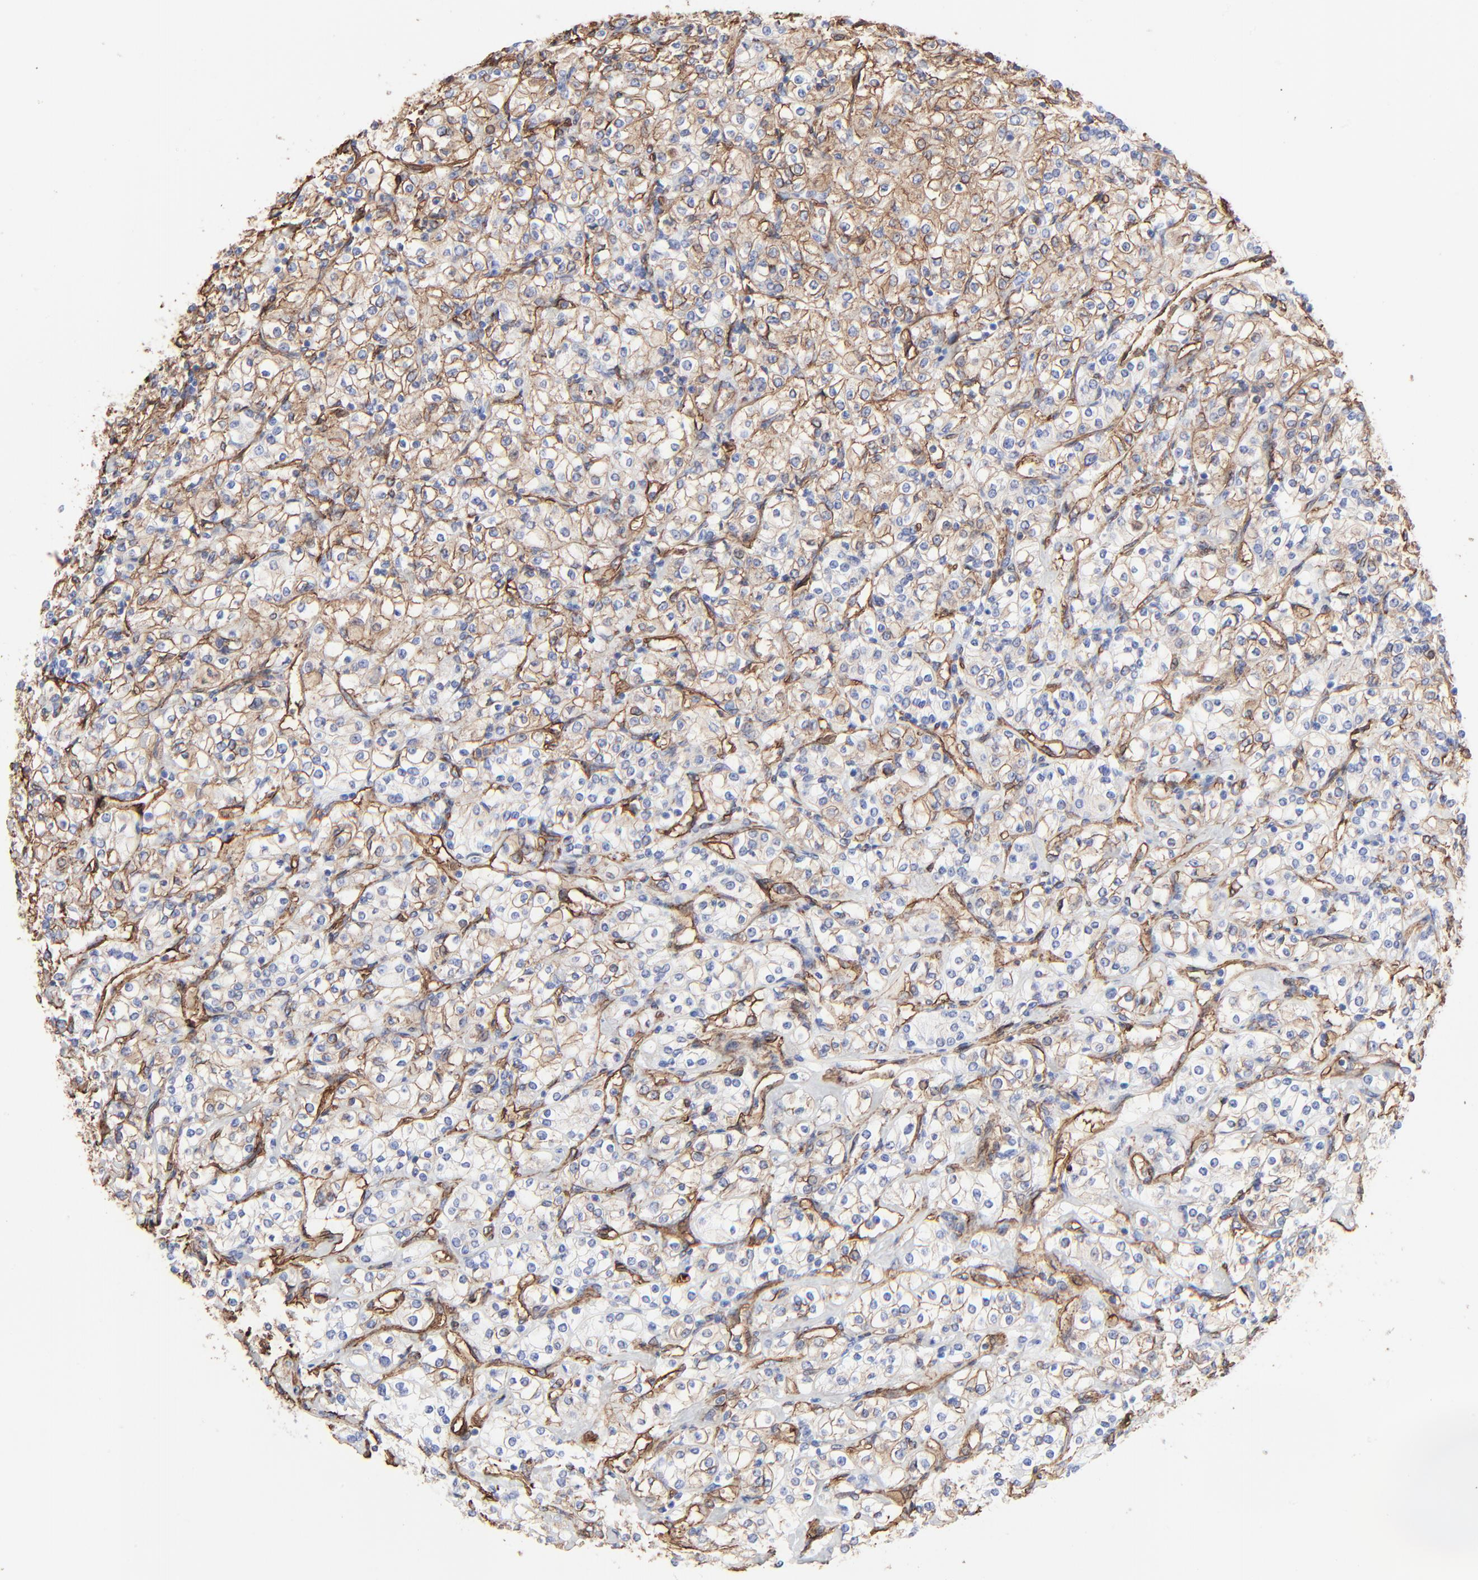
{"staining": {"intensity": "weak", "quantity": ">75%", "location": "cytoplasmic/membranous"}, "tissue": "renal cancer", "cell_type": "Tumor cells", "image_type": "cancer", "snomed": [{"axis": "morphology", "description": "Adenocarcinoma, NOS"}, {"axis": "topography", "description": "Kidney"}], "caption": "Protein expression by immunohistochemistry (IHC) reveals weak cytoplasmic/membranous expression in approximately >75% of tumor cells in renal cancer (adenocarcinoma).", "gene": "CAV1", "patient": {"sex": "male", "age": 77}}